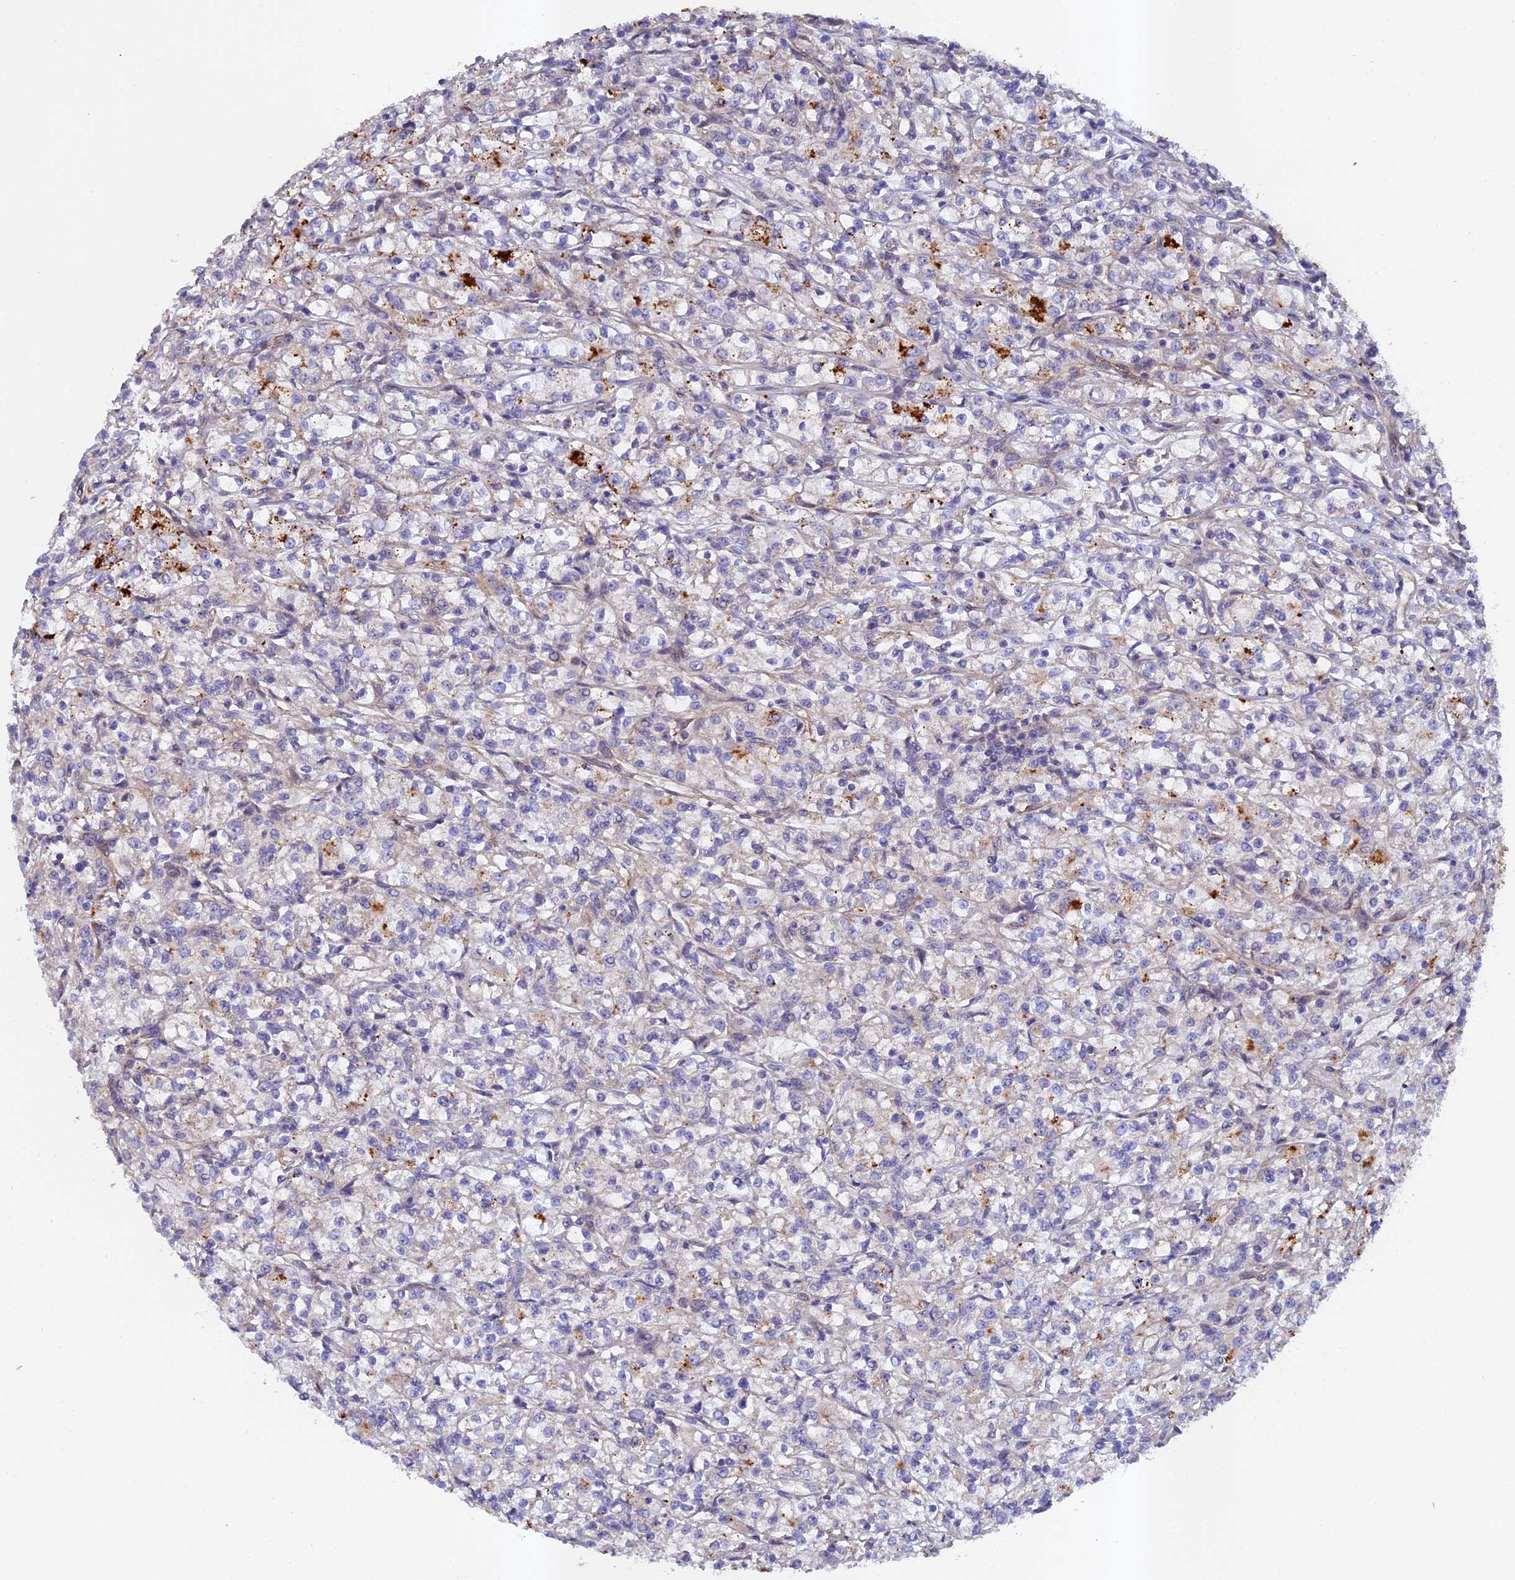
{"staining": {"intensity": "negative", "quantity": "none", "location": "none"}, "tissue": "renal cancer", "cell_type": "Tumor cells", "image_type": "cancer", "snomed": [{"axis": "morphology", "description": "Adenocarcinoma, NOS"}, {"axis": "topography", "description": "Kidney"}], "caption": "This photomicrograph is of renal cancer stained with IHC to label a protein in brown with the nuclei are counter-stained blue. There is no staining in tumor cells.", "gene": "RALGAPA2", "patient": {"sex": "female", "age": 59}}